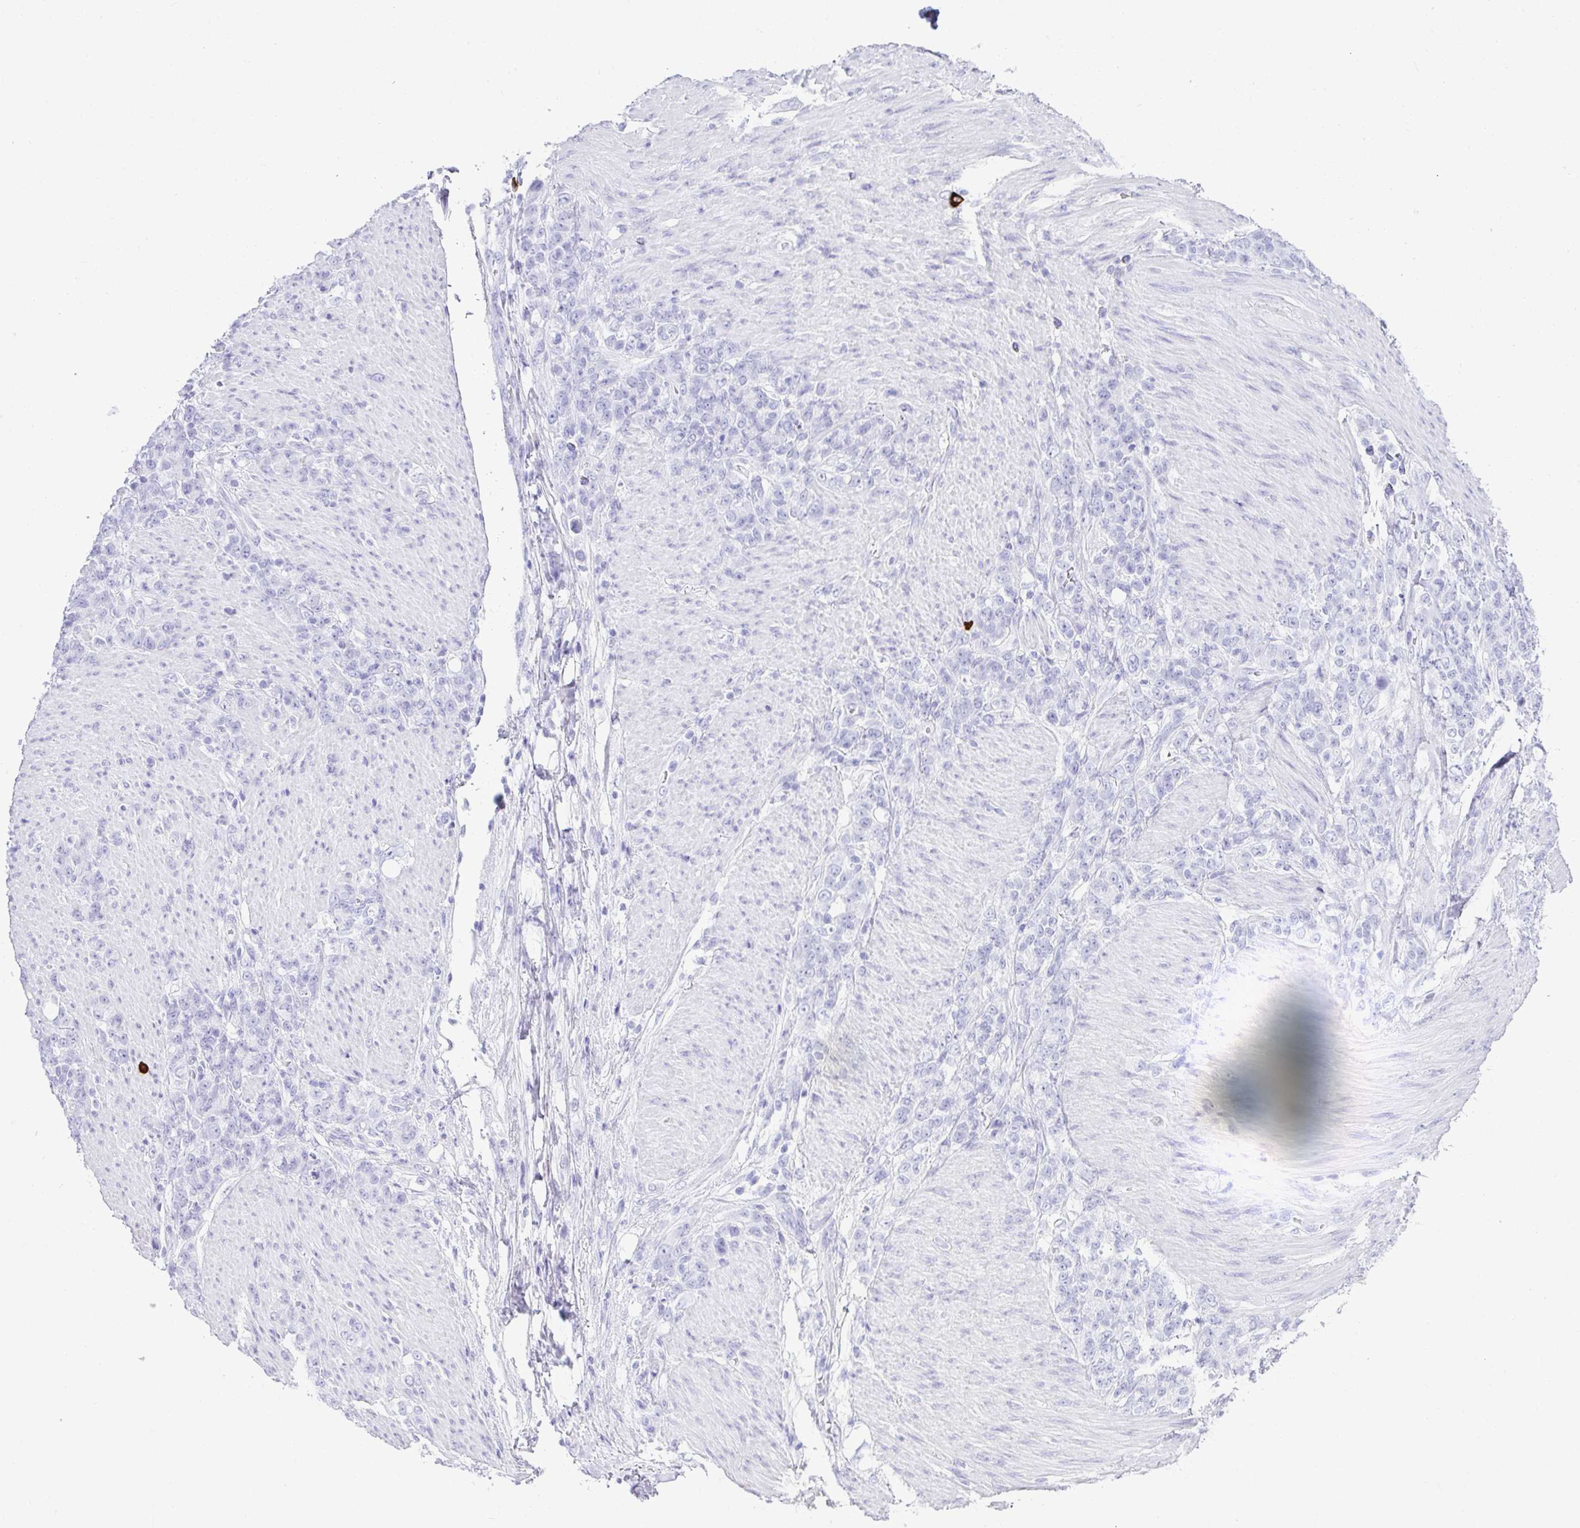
{"staining": {"intensity": "negative", "quantity": "none", "location": "none"}, "tissue": "stomach cancer", "cell_type": "Tumor cells", "image_type": "cancer", "snomed": [{"axis": "morphology", "description": "Adenocarcinoma, NOS"}, {"axis": "topography", "description": "Stomach"}], "caption": "Tumor cells are negative for brown protein staining in stomach adenocarcinoma.", "gene": "CDADC1", "patient": {"sex": "female", "age": 79}}